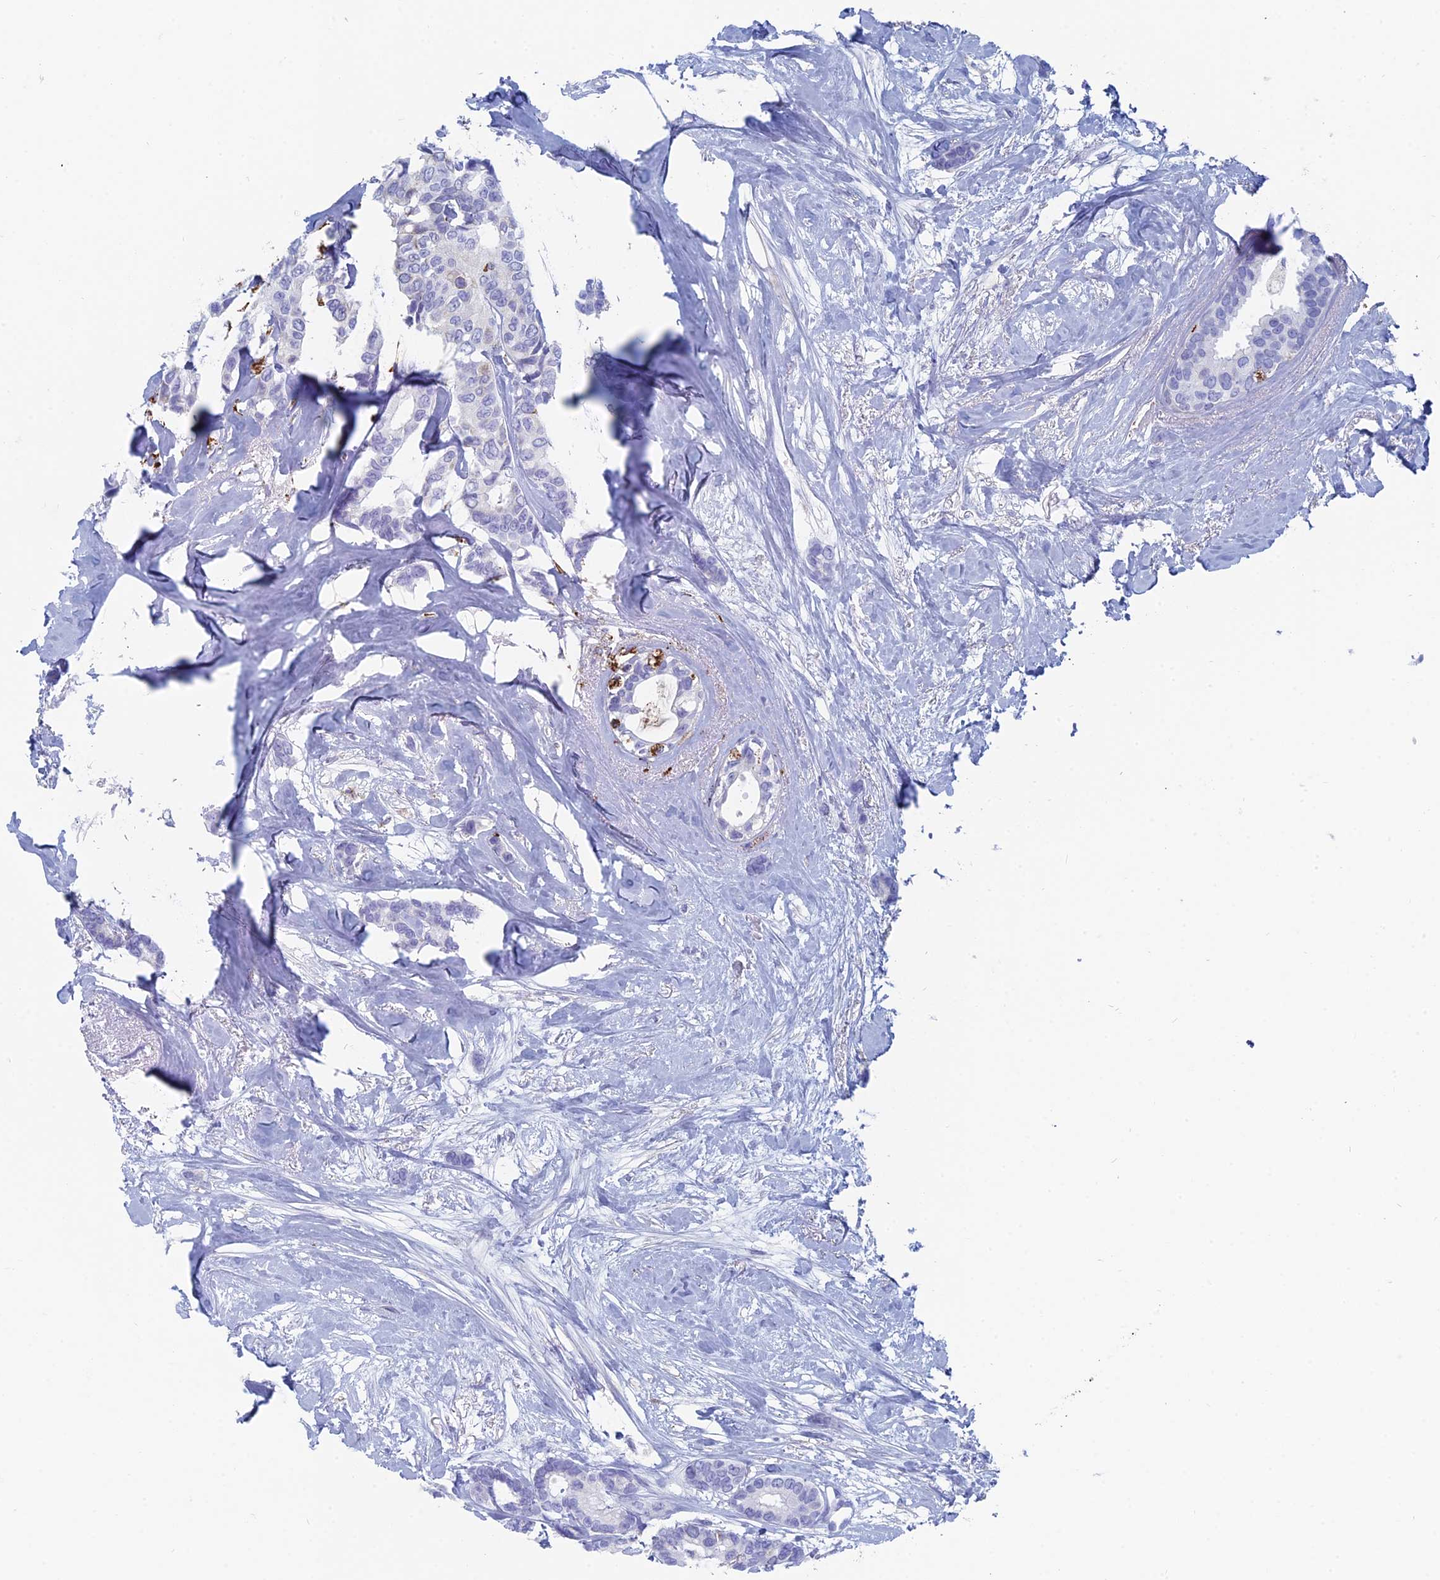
{"staining": {"intensity": "weak", "quantity": "<25%", "location": "cytoplasmic/membranous"}, "tissue": "breast cancer", "cell_type": "Tumor cells", "image_type": "cancer", "snomed": [{"axis": "morphology", "description": "Duct carcinoma"}, {"axis": "topography", "description": "Breast"}], "caption": "The image reveals no staining of tumor cells in breast intraductal carcinoma.", "gene": "ALMS1", "patient": {"sex": "female", "age": 87}}